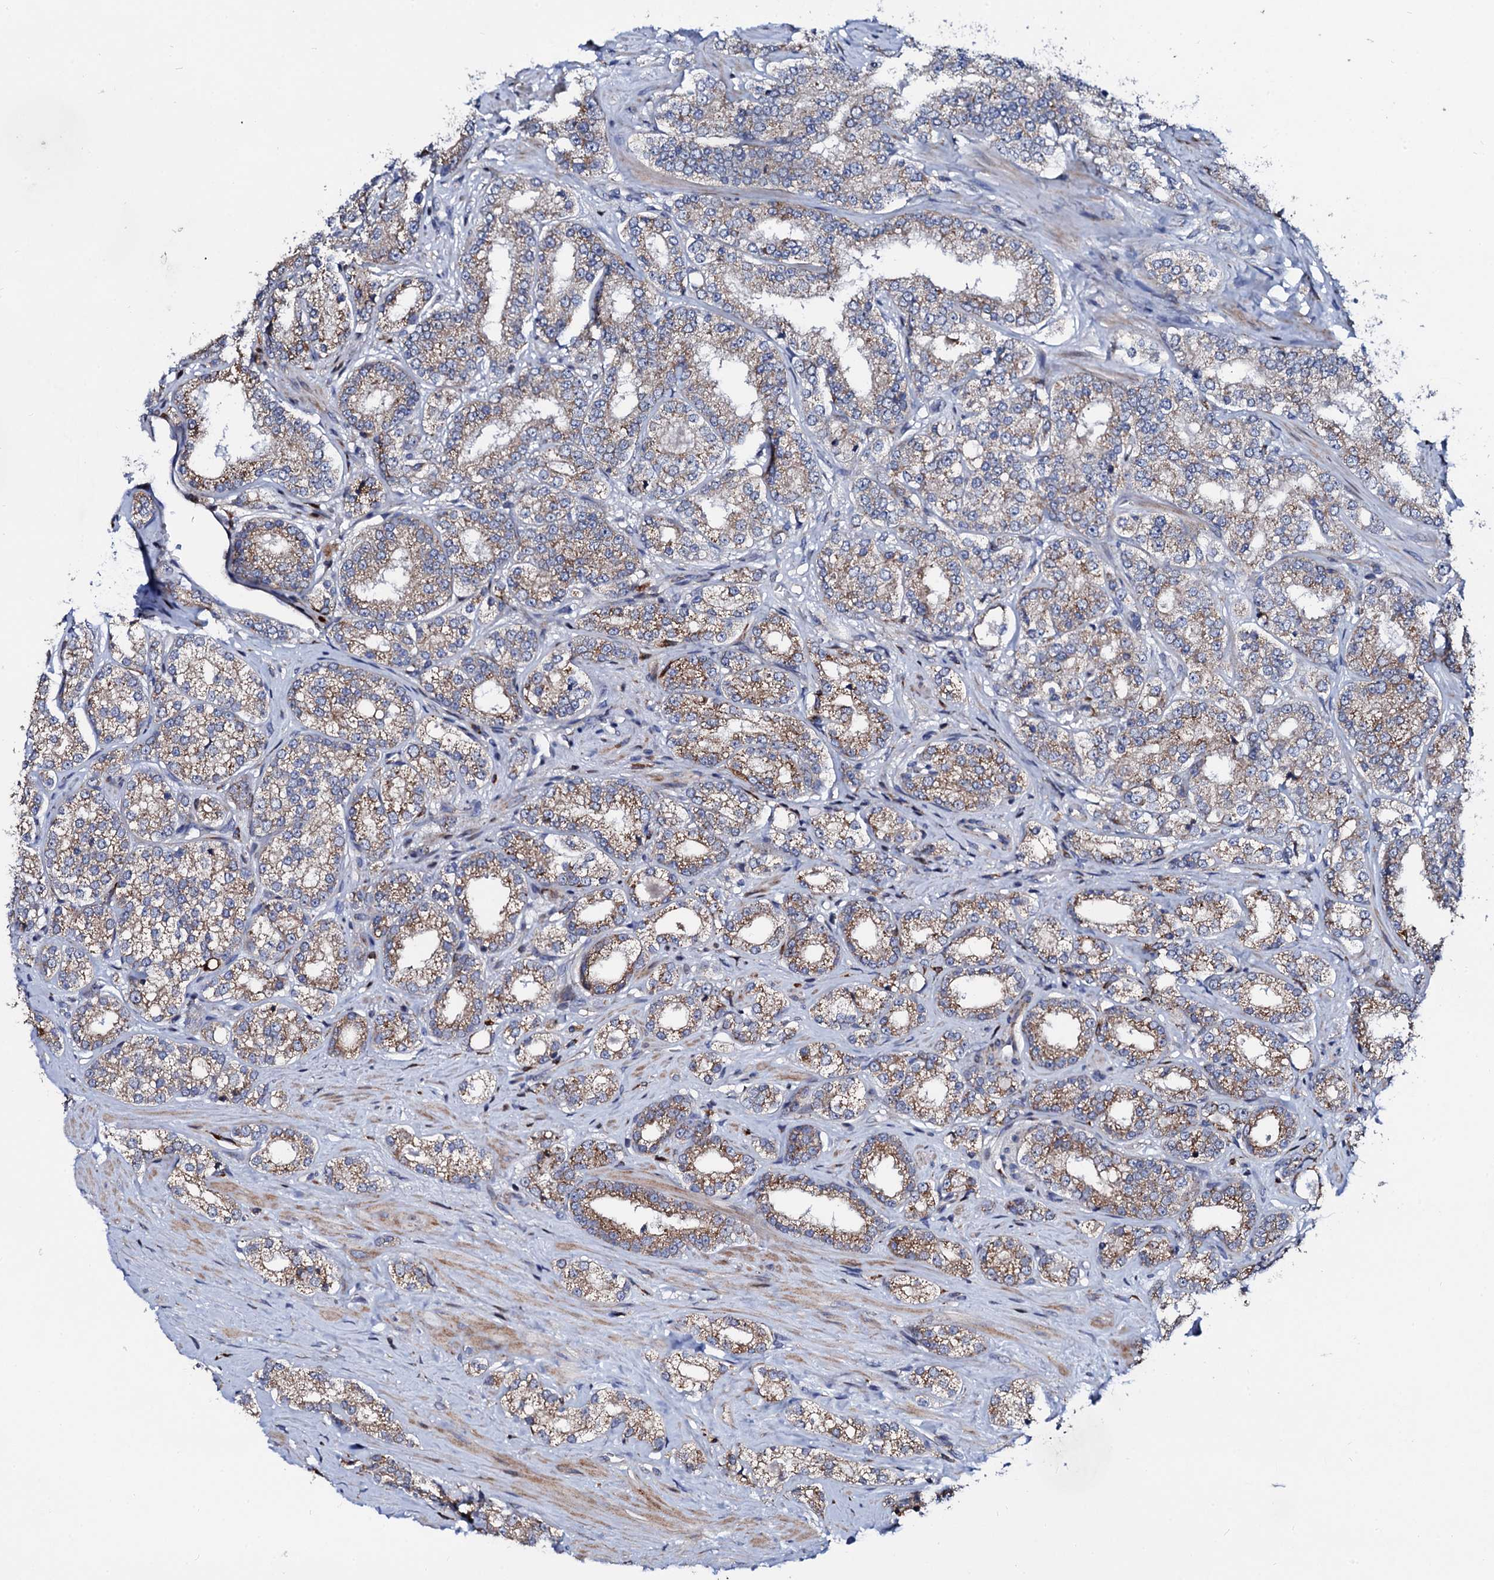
{"staining": {"intensity": "moderate", "quantity": "25%-75%", "location": "cytoplasmic/membranous"}, "tissue": "prostate cancer", "cell_type": "Tumor cells", "image_type": "cancer", "snomed": [{"axis": "morphology", "description": "Normal tissue, NOS"}, {"axis": "morphology", "description": "Adenocarcinoma, High grade"}, {"axis": "topography", "description": "Prostate"}], "caption": "Prostate cancer was stained to show a protein in brown. There is medium levels of moderate cytoplasmic/membranous positivity in approximately 25%-75% of tumor cells.", "gene": "TCIRG1", "patient": {"sex": "male", "age": 83}}